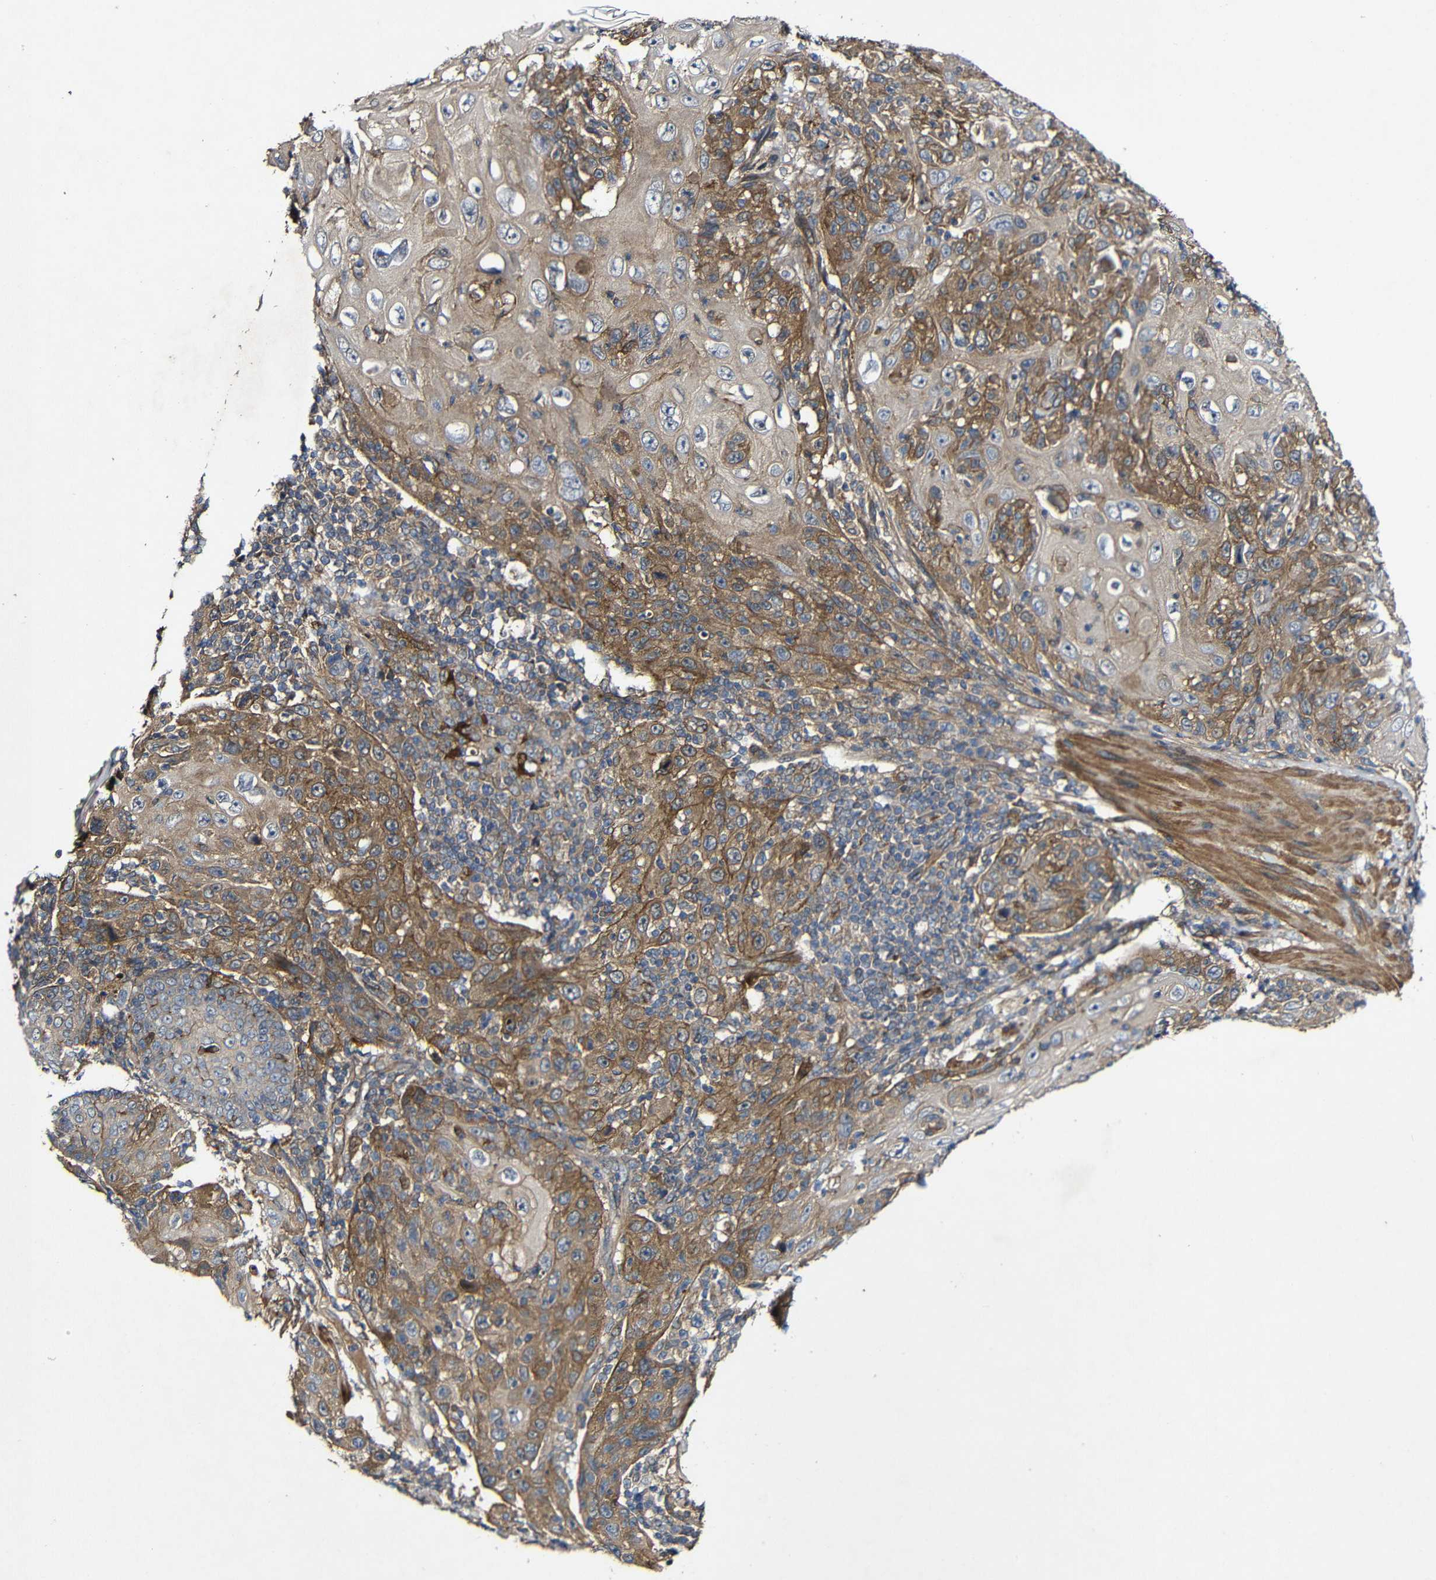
{"staining": {"intensity": "moderate", "quantity": ">75%", "location": "cytoplasmic/membranous"}, "tissue": "skin cancer", "cell_type": "Tumor cells", "image_type": "cancer", "snomed": [{"axis": "morphology", "description": "Squamous cell carcinoma, NOS"}, {"axis": "topography", "description": "Skin"}], "caption": "Moderate cytoplasmic/membranous protein staining is identified in about >75% of tumor cells in squamous cell carcinoma (skin). The staining was performed using DAB, with brown indicating positive protein expression. Nuclei are stained blue with hematoxylin.", "gene": "GSDME", "patient": {"sex": "female", "age": 88}}